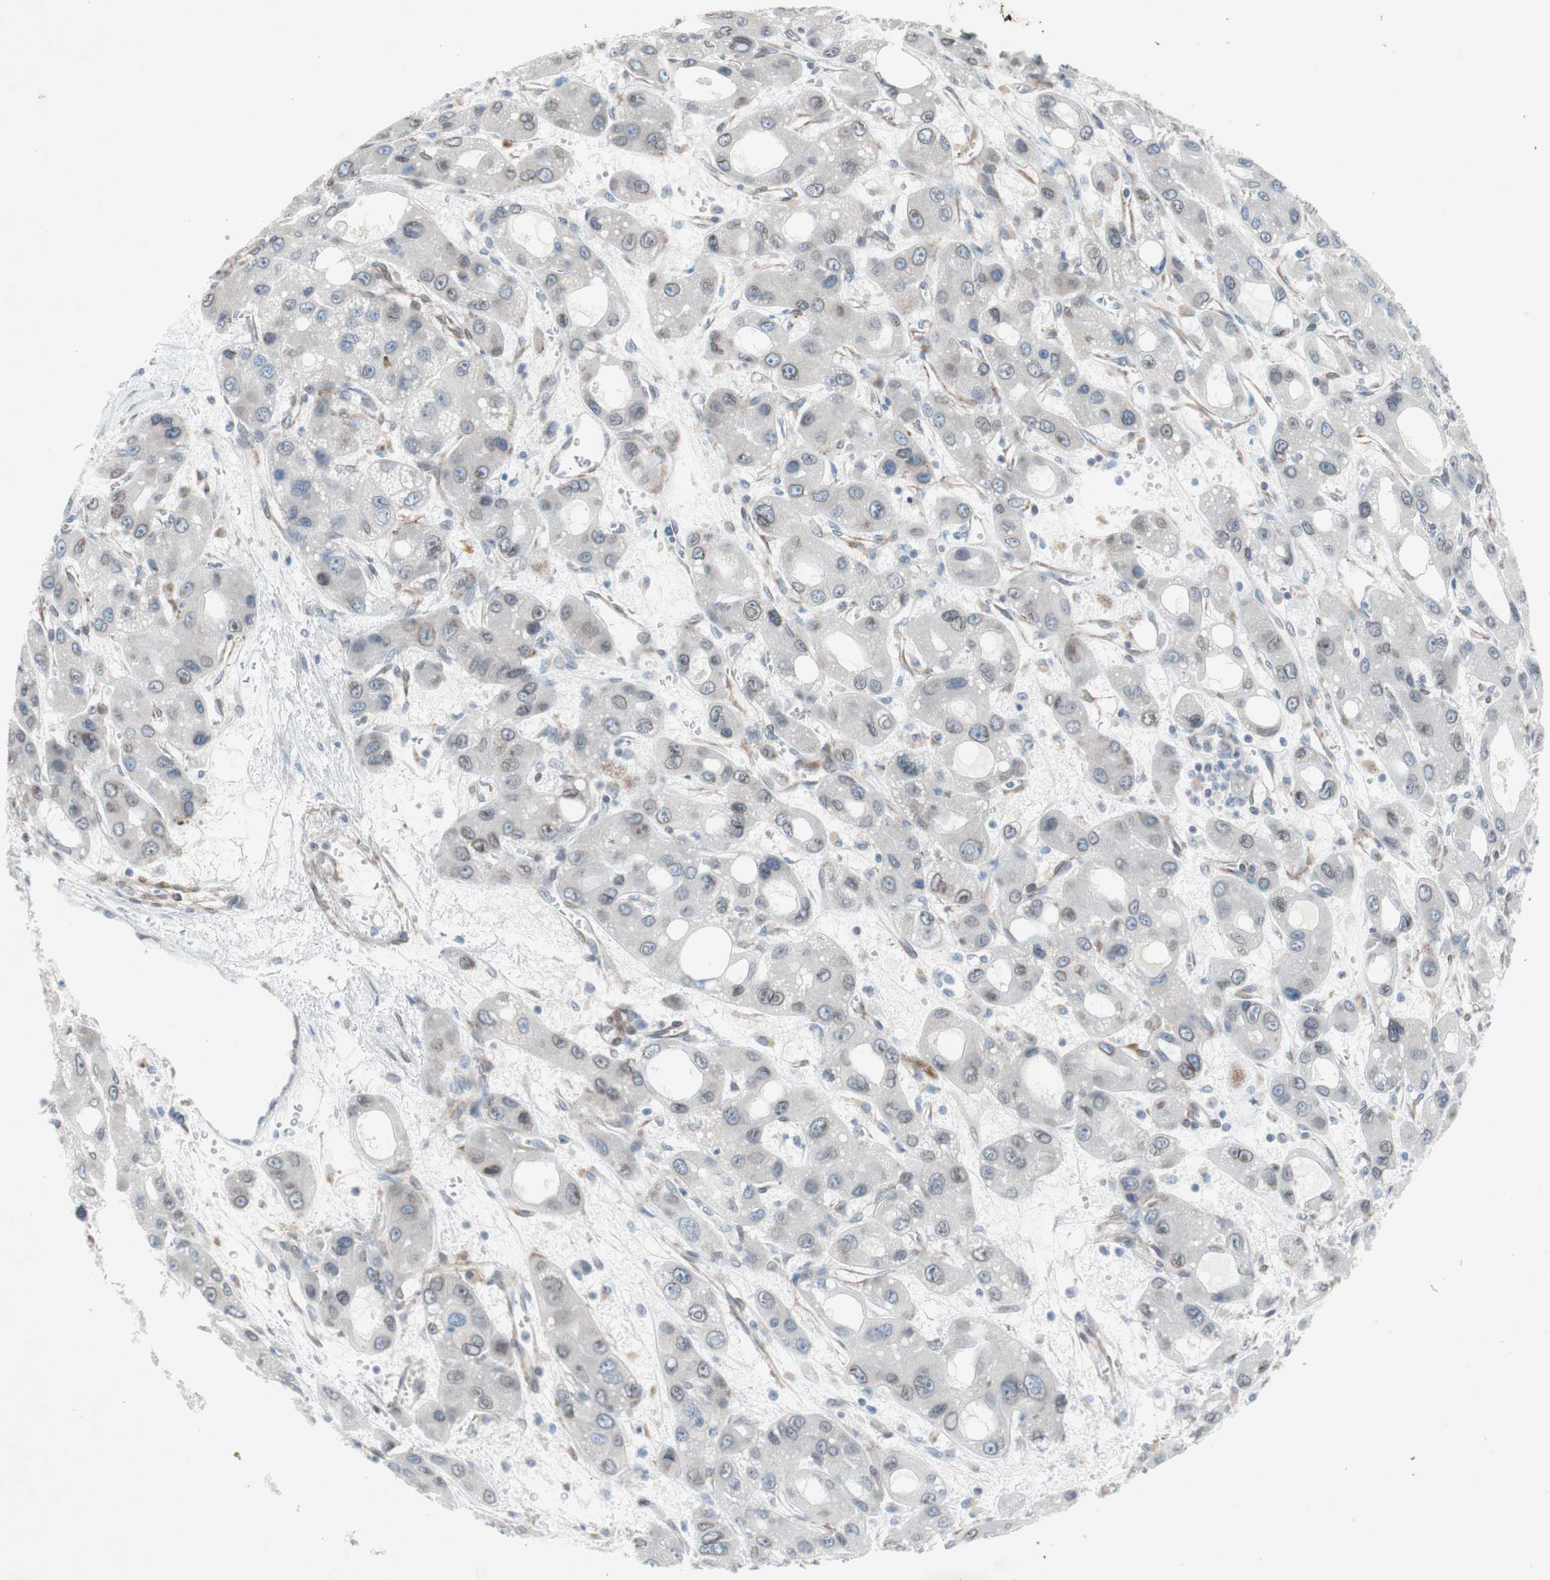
{"staining": {"intensity": "negative", "quantity": "none", "location": "none"}, "tissue": "liver cancer", "cell_type": "Tumor cells", "image_type": "cancer", "snomed": [{"axis": "morphology", "description": "Carcinoma, Hepatocellular, NOS"}, {"axis": "topography", "description": "Liver"}], "caption": "Immunohistochemistry histopathology image of neoplastic tissue: human liver hepatocellular carcinoma stained with DAB (3,3'-diaminobenzidine) reveals no significant protein positivity in tumor cells.", "gene": "ARNT2", "patient": {"sex": "male", "age": 55}}